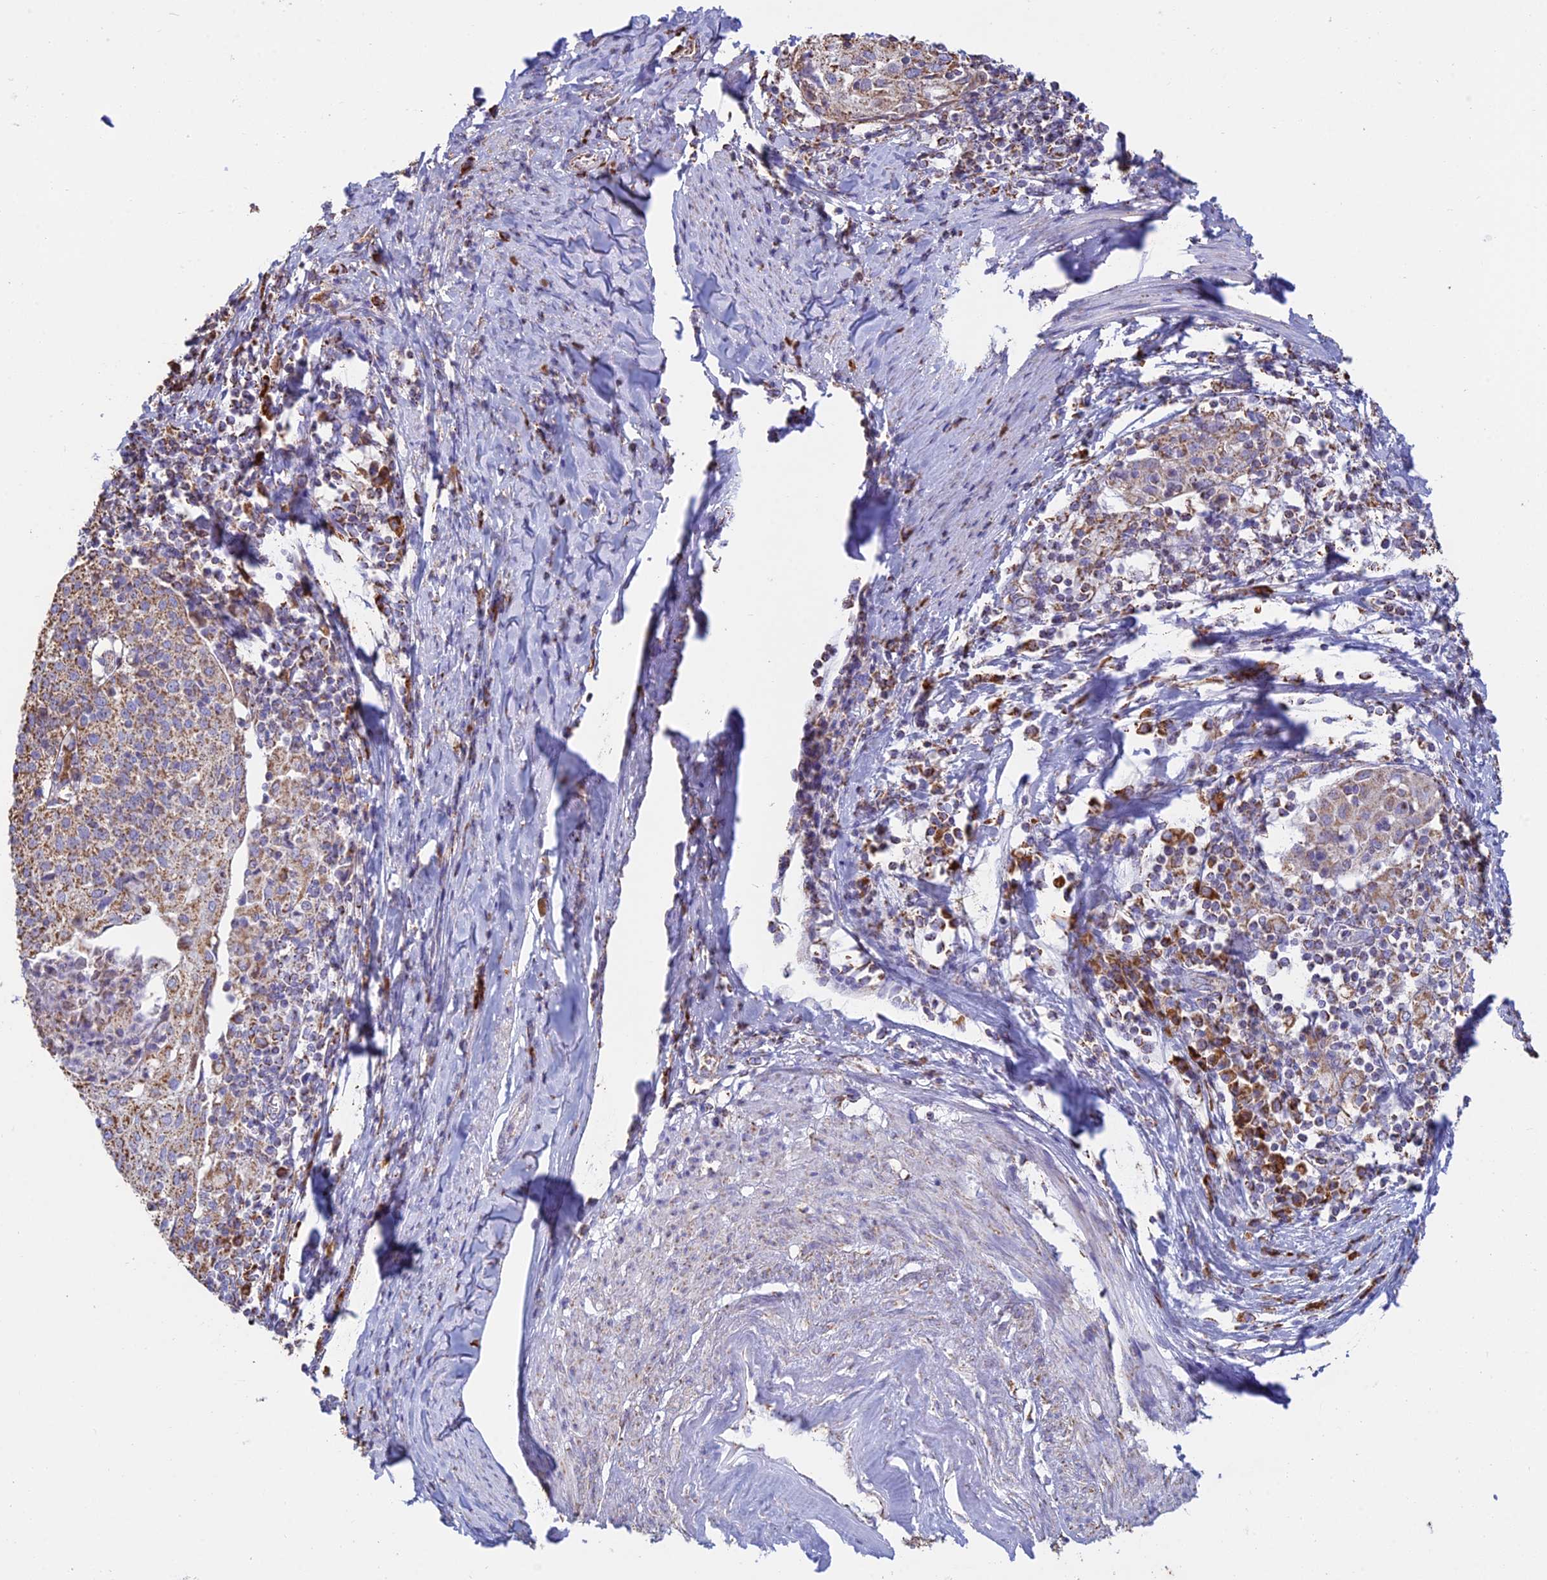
{"staining": {"intensity": "moderate", "quantity": ">75%", "location": "cytoplasmic/membranous"}, "tissue": "cervical cancer", "cell_type": "Tumor cells", "image_type": "cancer", "snomed": [{"axis": "morphology", "description": "Squamous cell carcinoma, NOS"}, {"axis": "topography", "description": "Cervix"}], "caption": "The image exhibits immunohistochemical staining of cervical cancer (squamous cell carcinoma). There is moderate cytoplasmic/membranous expression is identified in about >75% of tumor cells.", "gene": "OR2W3", "patient": {"sex": "female", "age": 52}}